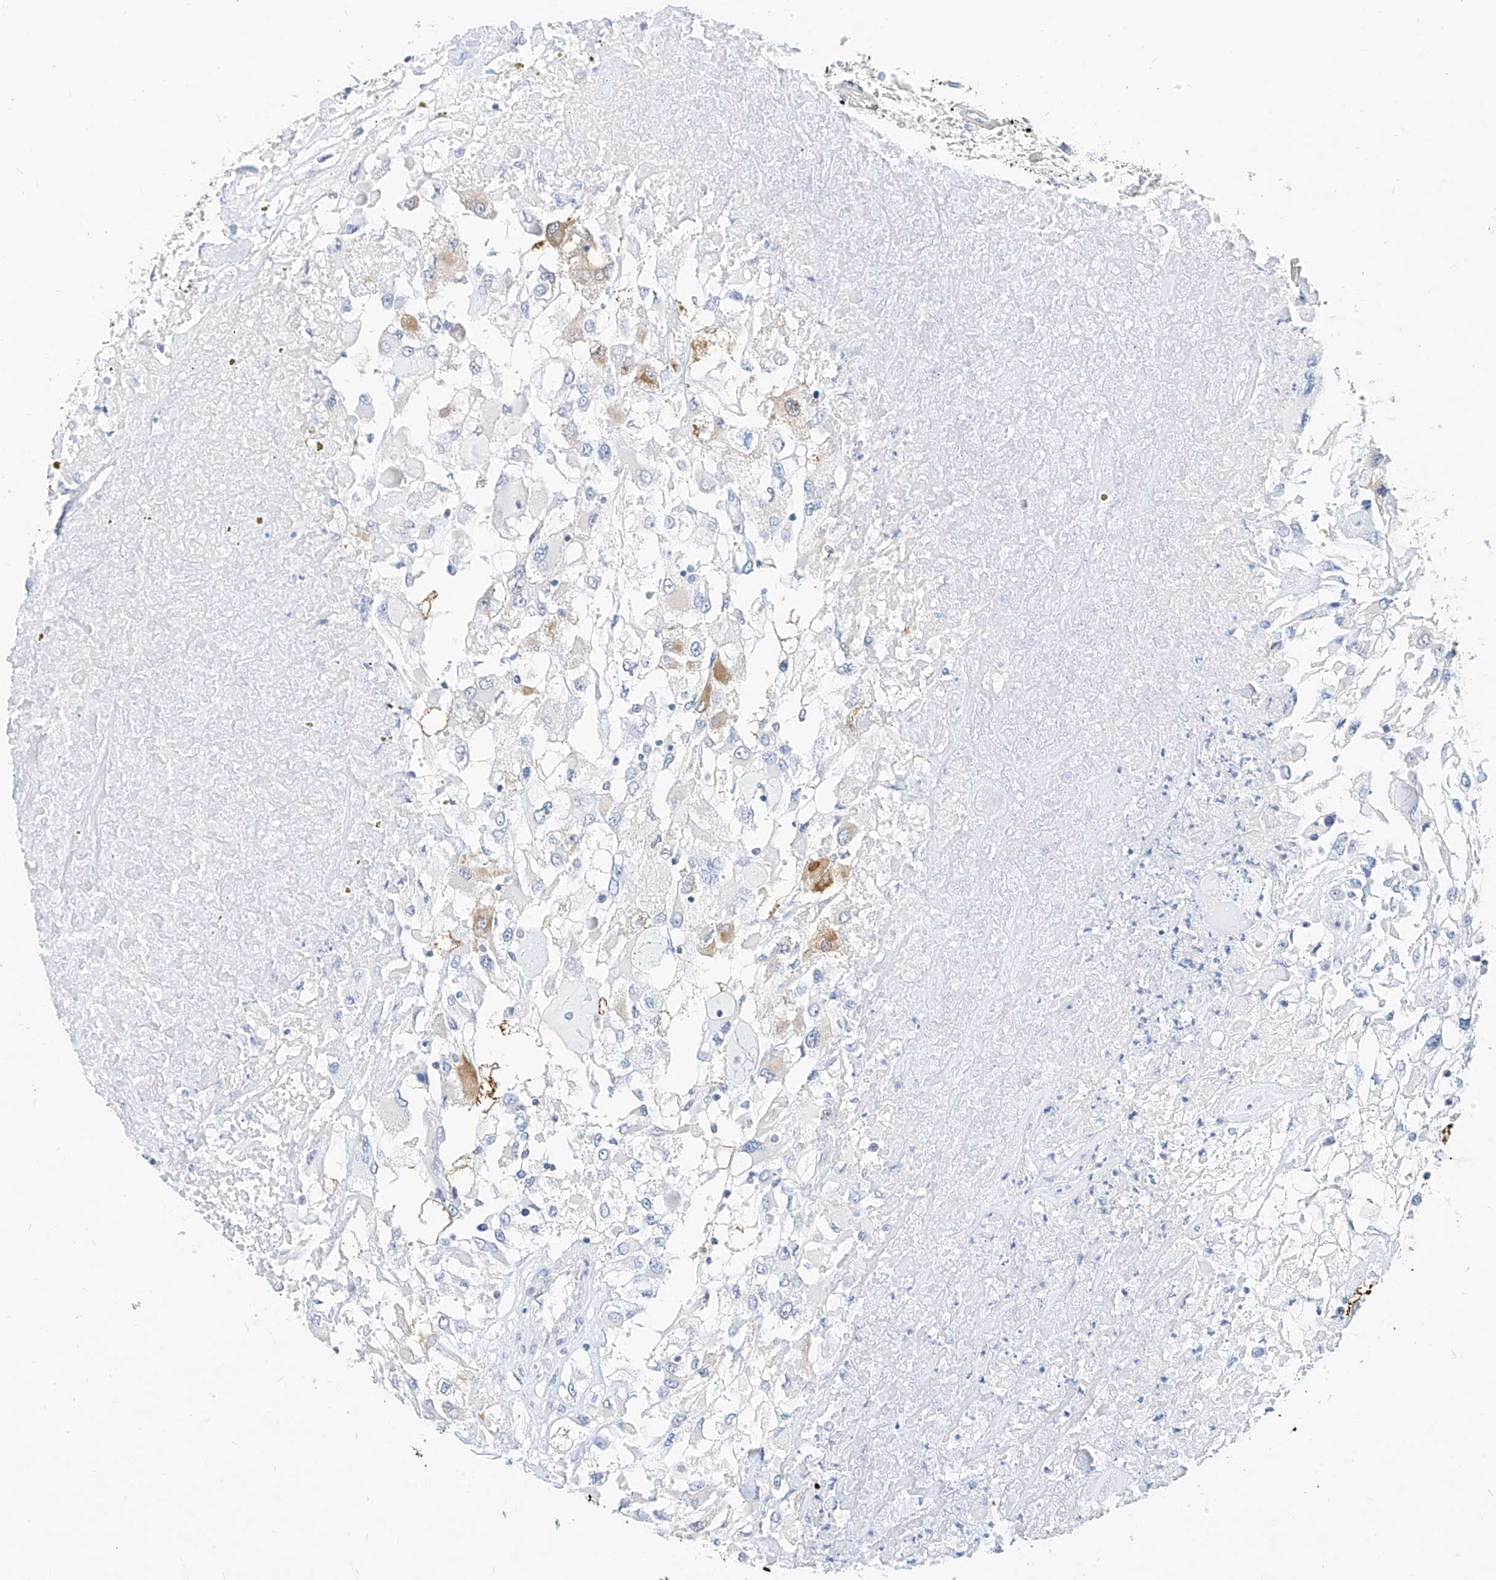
{"staining": {"intensity": "negative", "quantity": "none", "location": "none"}, "tissue": "renal cancer", "cell_type": "Tumor cells", "image_type": "cancer", "snomed": [{"axis": "morphology", "description": "Adenocarcinoma, NOS"}, {"axis": "topography", "description": "Kidney"}], "caption": "This is an immunohistochemistry (IHC) photomicrograph of human renal cancer. There is no positivity in tumor cells.", "gene": "ZZEF1", "patient": {"sex": "female", "age": 52}}